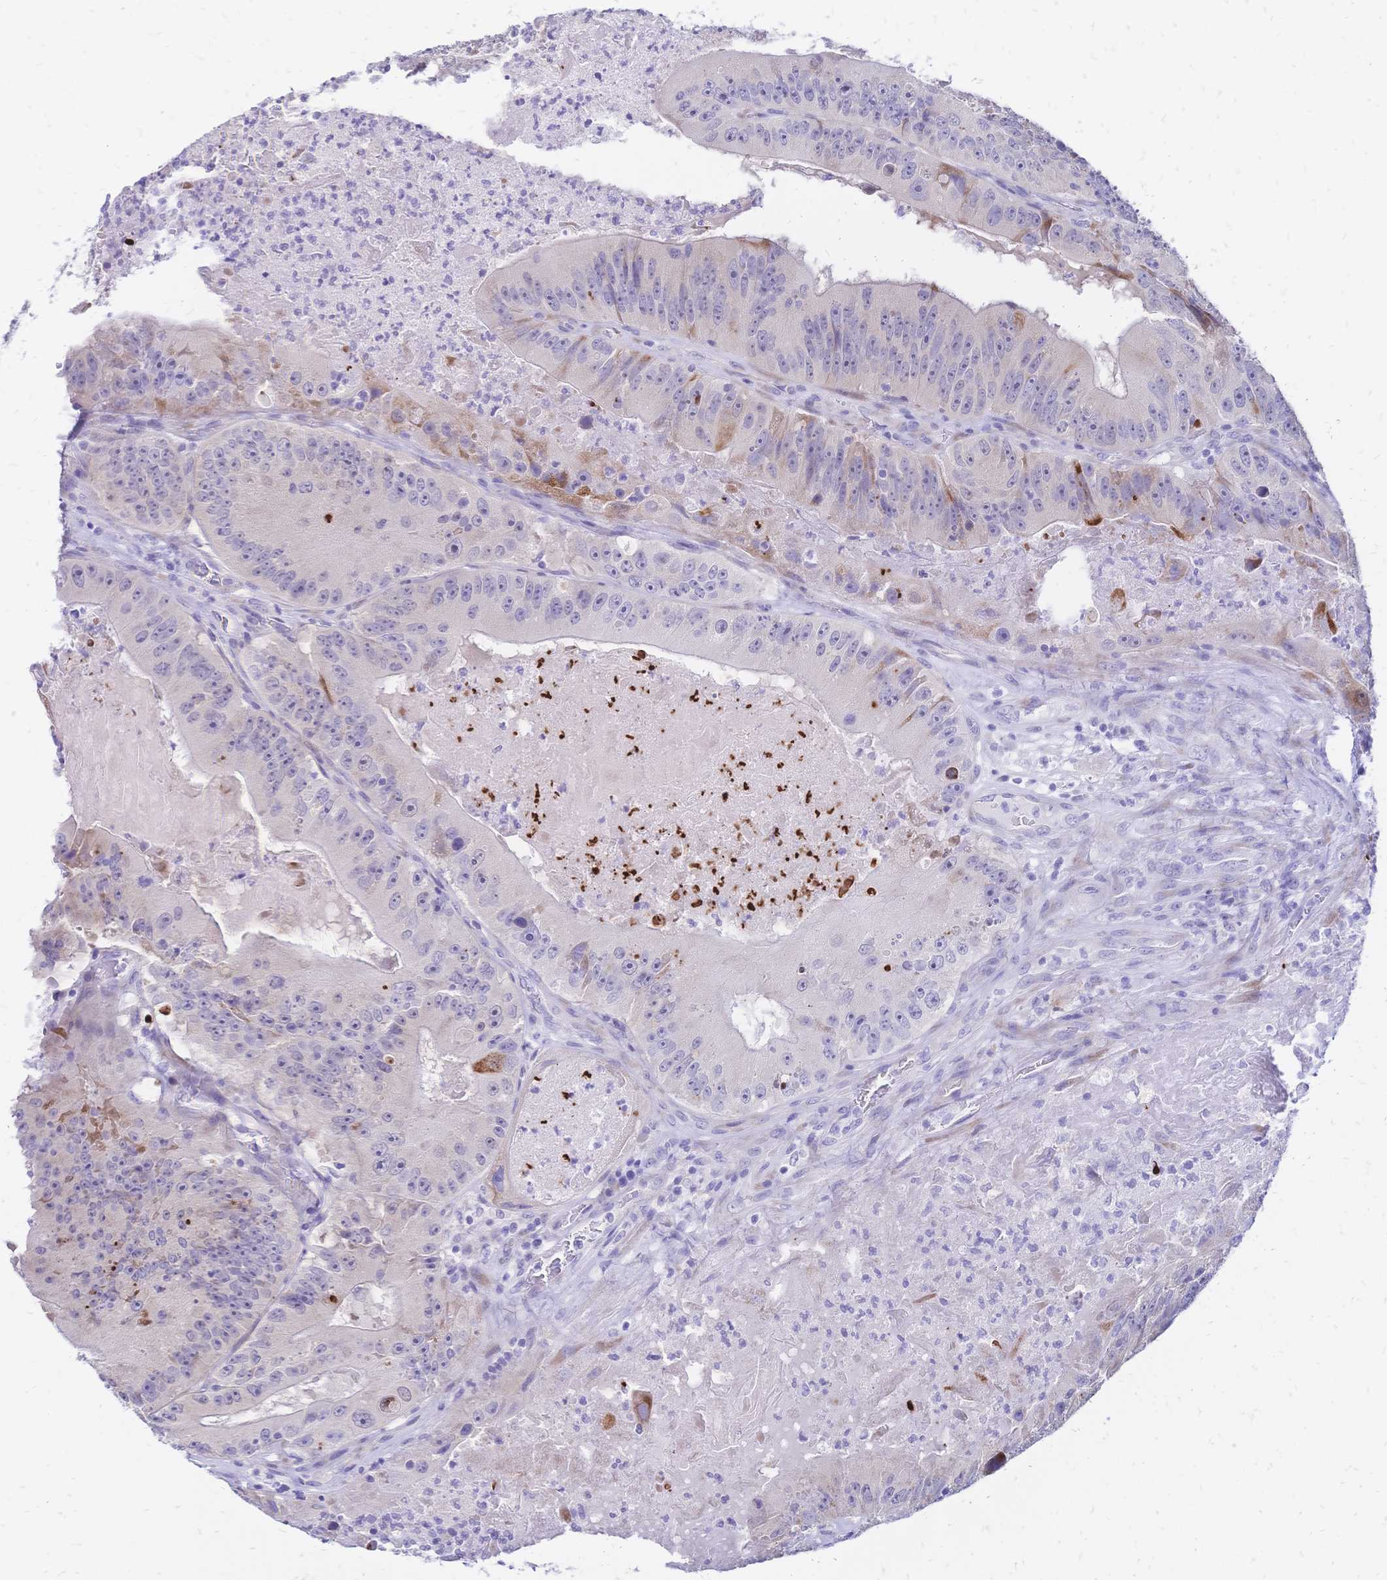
{"staining": {"intensity": "negative", "quantity": "none", "location": "none"}, "tissue": "colorectal cancer", "cell_type": "Tumor cells", "image_type": "cancer", "snomed": [{"axis": "morphology", "description": "Adenocarcinoma, NOS"}, {"axis": "topography", "description": "Colon"}], "caption": "Photomicrograph shows no significant protein positivity in tumor cells of colorectal cancer (adenocarcinoma).", "gene": "GRB7", "patient": {"sex": "female", "age": 86}}